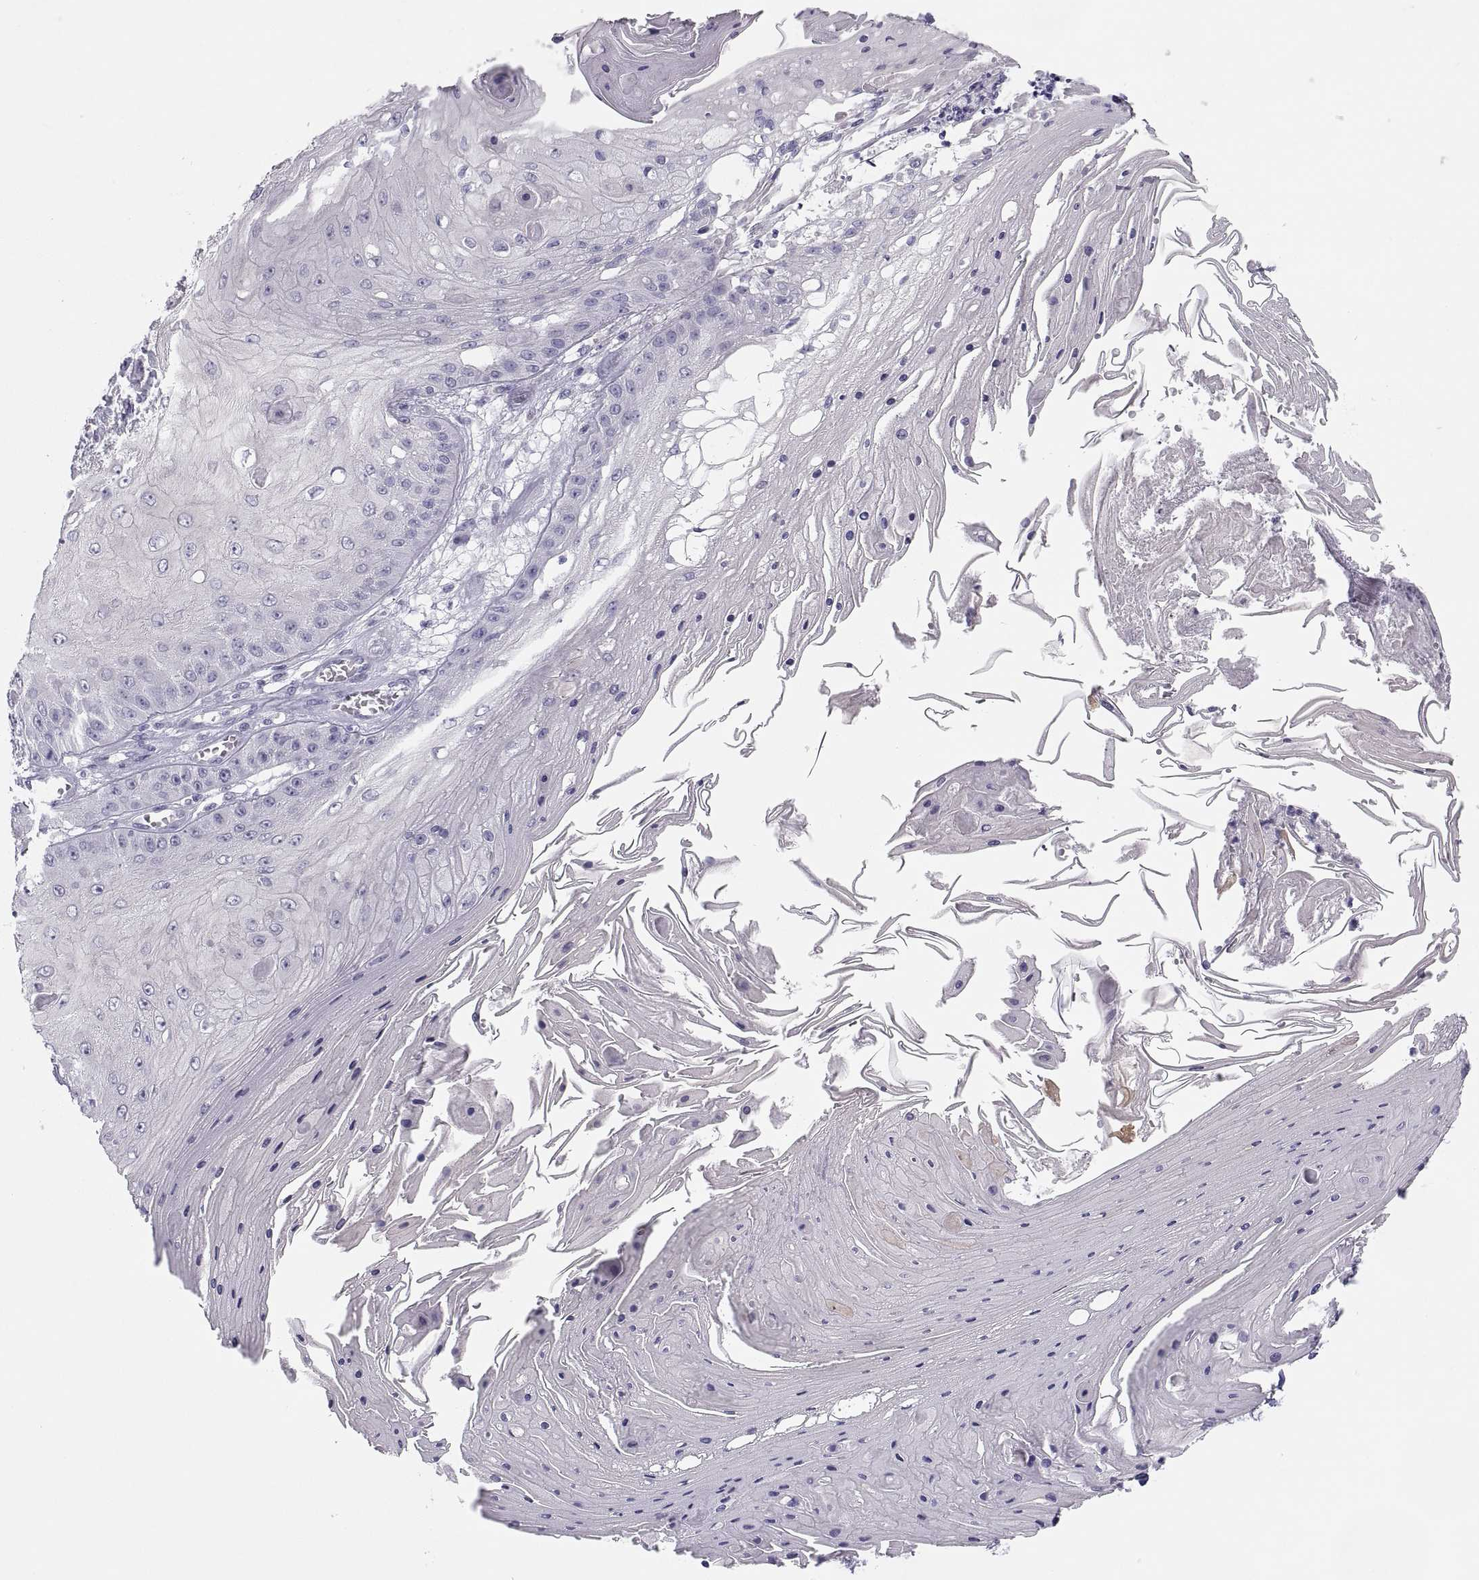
{"staining": {"intensity": "negative", "quantity": "none", "location": "none"}, "tissue": "skin cancer", "cell_type": "Tumor cells", "image_type": "cancer", "snomed": [{"axis": "morphology", "description": "Squamous cell carcinoma, NOS"}, {"axis": "topography", "description": "Skin"}], "caption": "Tumor cells show no significant staining in skin cancer (squamous cell carcinoma).", "gene": "MAGEB2", "patient": {"sex": "male", "age": 70}}